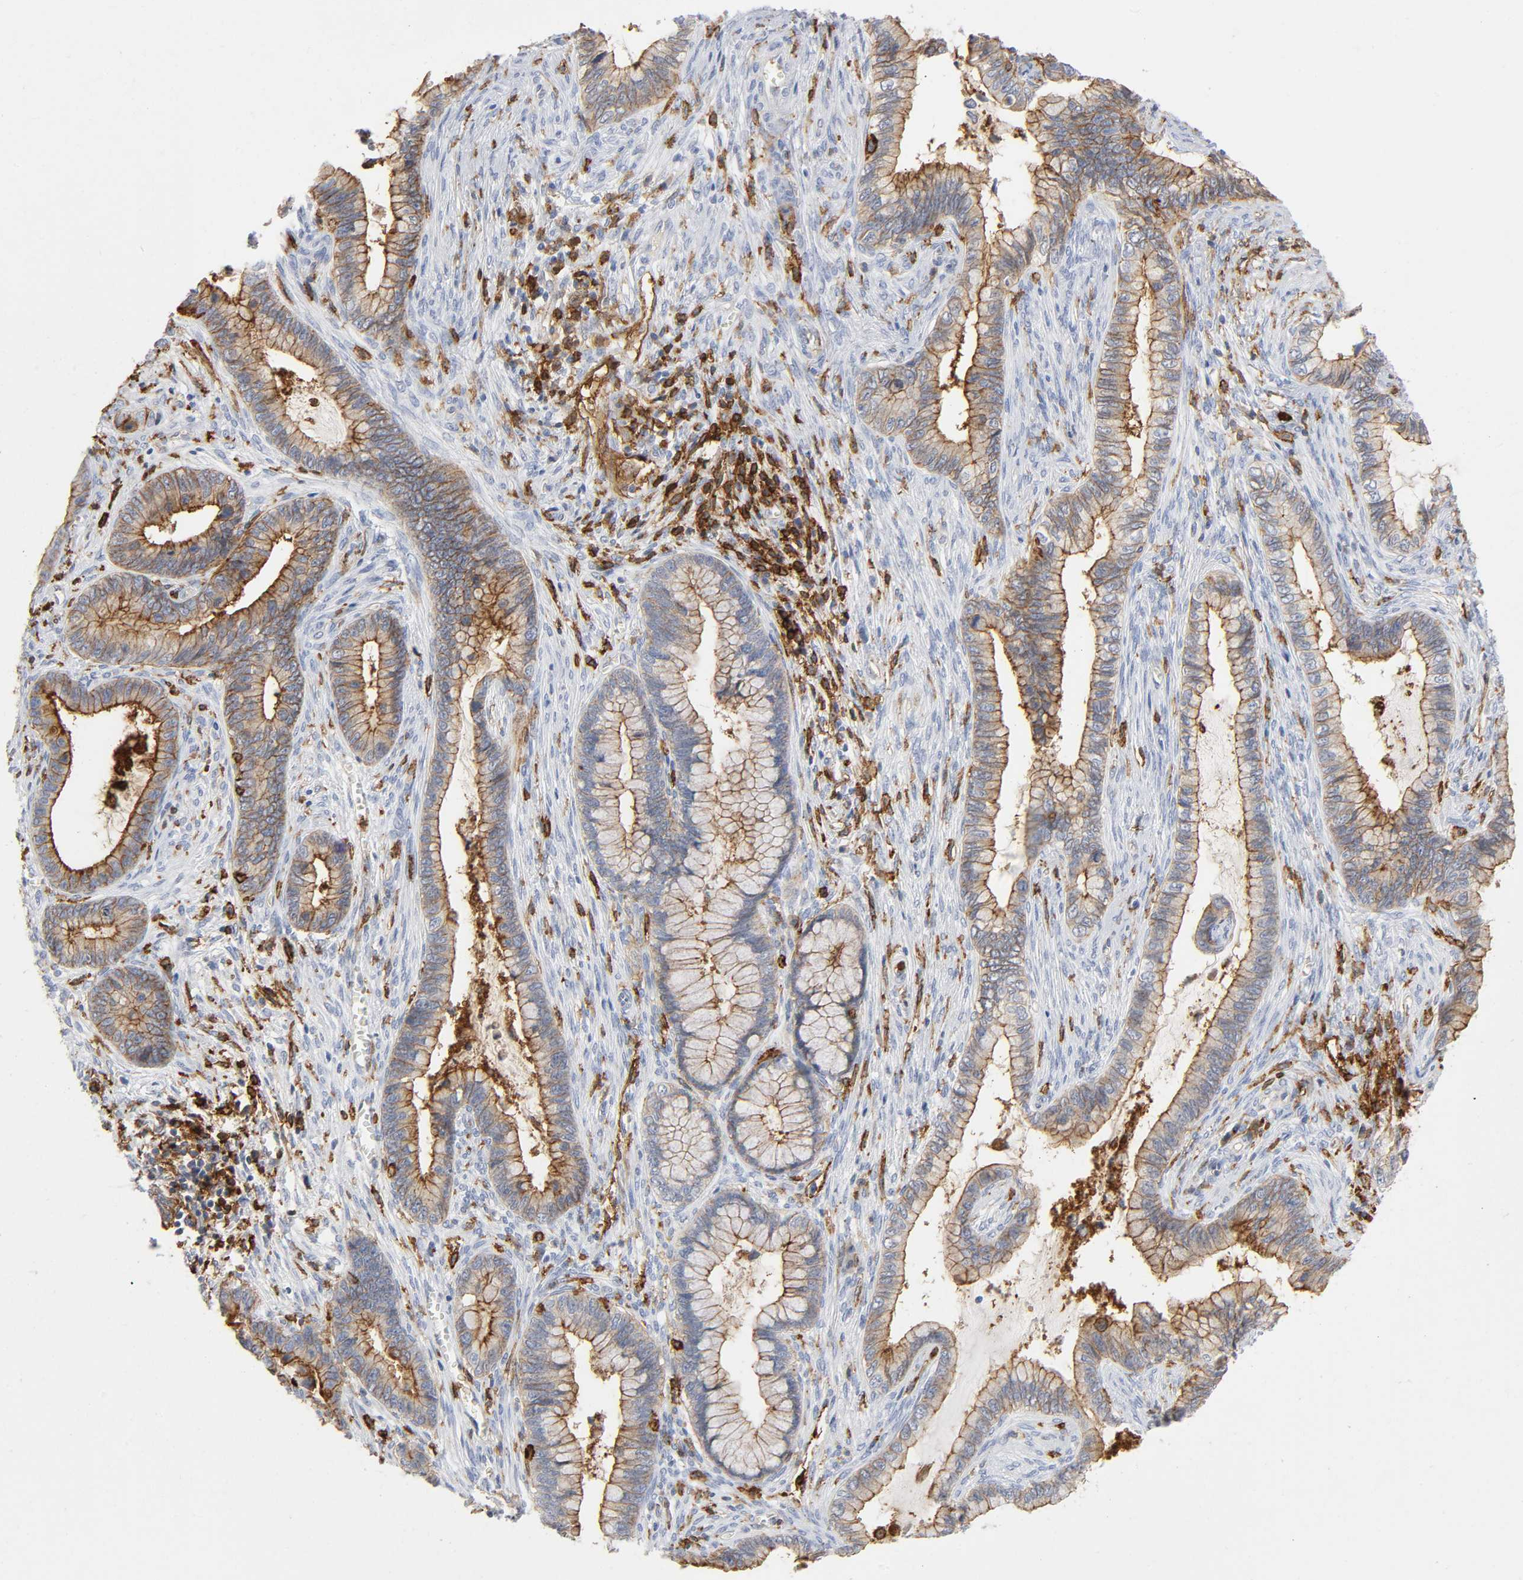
{"staining": {"intensity": "weak", "quantity": "<25%", "location": "cytoplasmic/membranous"}, "tissue": "cervical cancer", "cell_type": "Tumor cells", "image_type": "cancer", "snomed": [{"axis": "morphology", "description": "Adenocarcinoma, NOS"}, {"axis": "topography", "description": "Cervix"}], "caption": "Immunohistochemistry of human adenocarcinoma (cervical) displays no expression in tumor cells. Nuclei are stained in blue.", "gene": "LYN", "patient": {"sex": "female", "age": 44}}